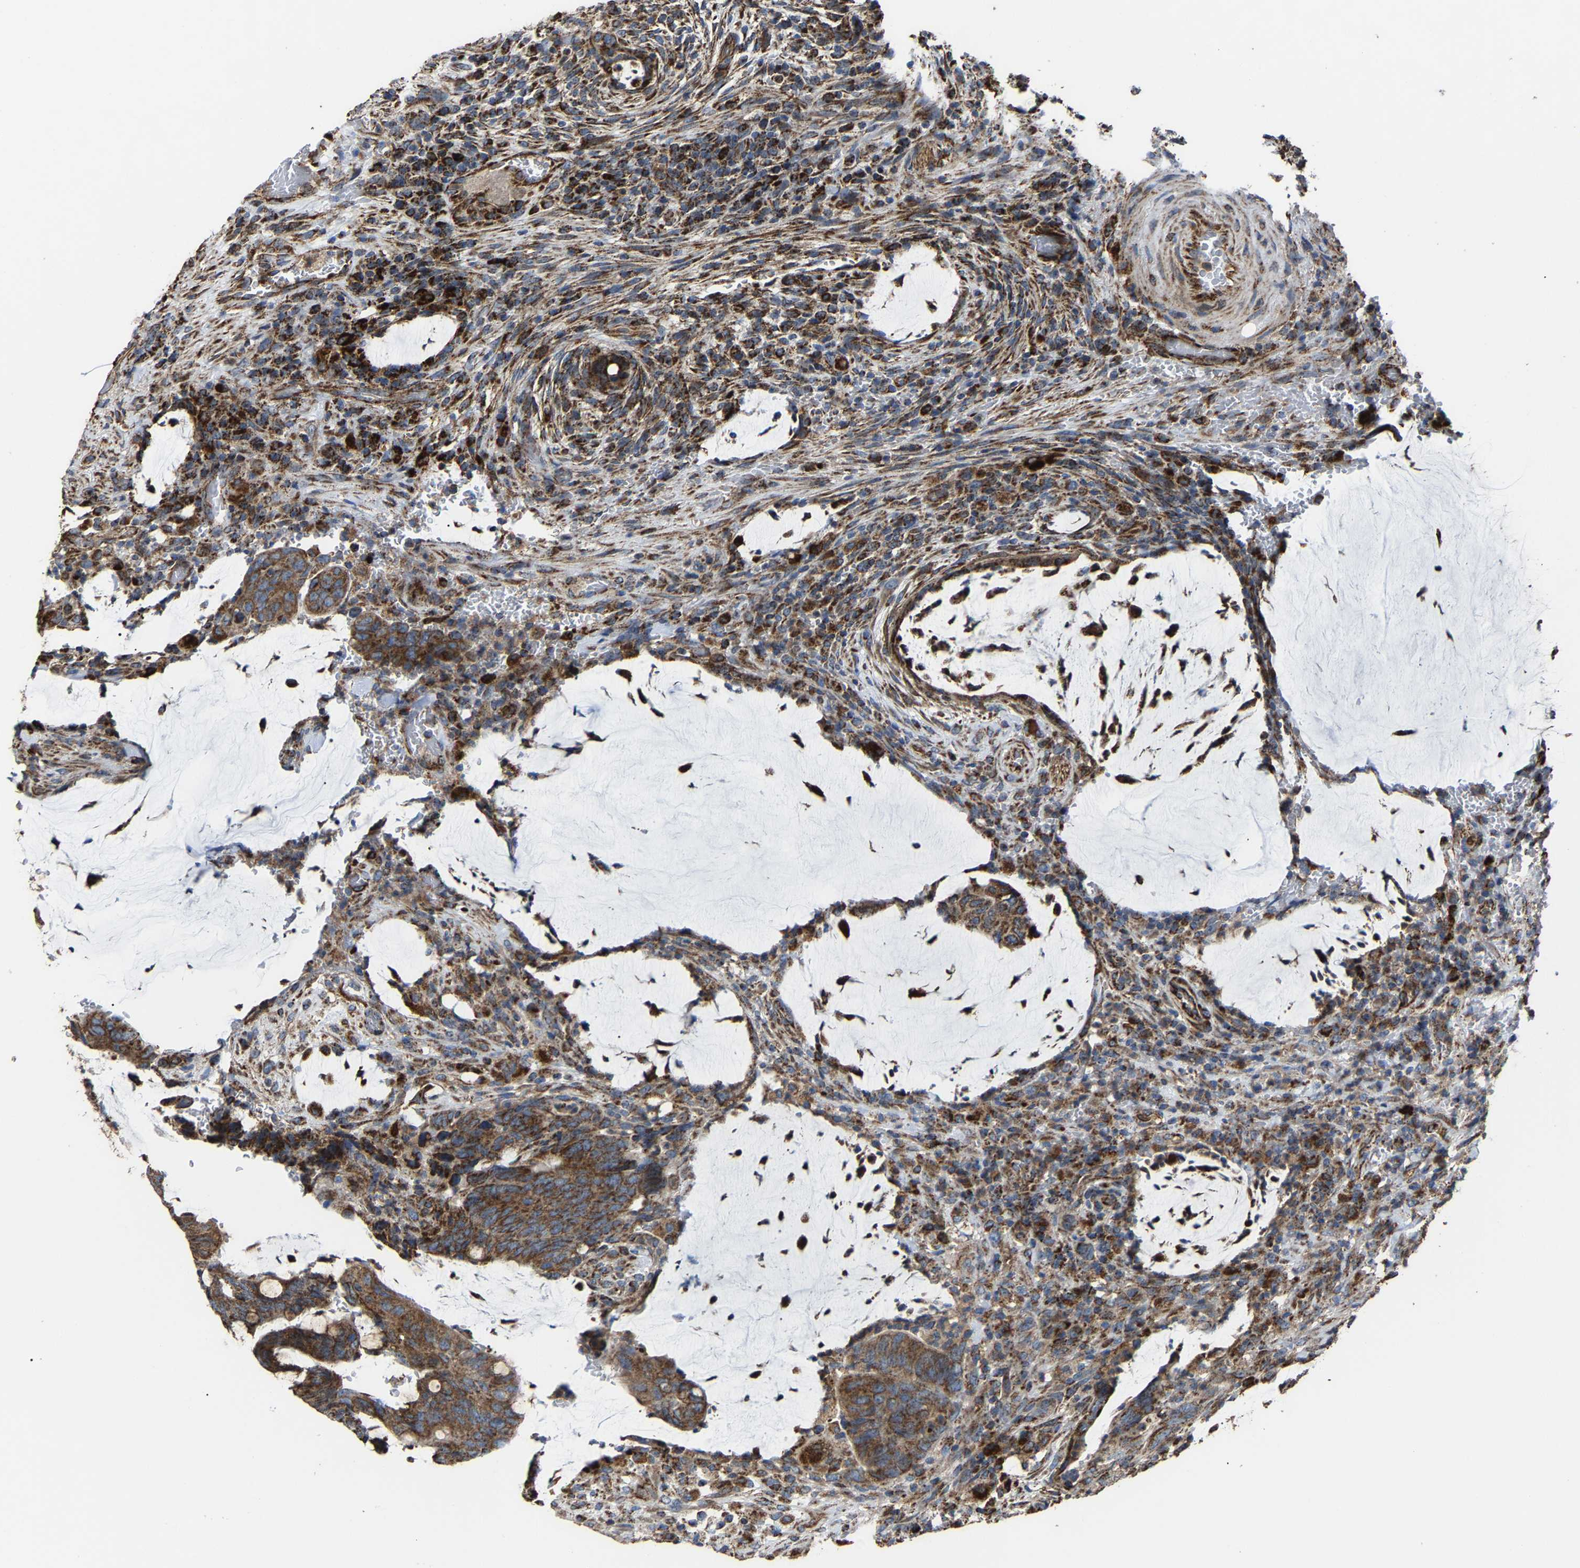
{"staining": {"intensity": "strong", "quantity": ">75%", "location": "cytoplasmic/membranous"}, "tissue": "colorectal cancer", "cell_type": "Tumor cells", "image_type": "cancer", "snomed": [{"axis": "morphology", "description": "Normal tissue, NOS"}, {"axis": "morphology", "description": "Adenocarcinoma, NOS"}, {"axis": "topography", "description": "Rectum"}, {"axis": "topography", "description": "Peripheral nerve tissue"}], "caption": "This histopathology image displays immunohistochemistry (IHC) staining of human colorectal adenocarcinoma, with high strong cytoplasmic/membranous staining in about >75% of tumor cells.", "gene": "NDUFV3", "patient": {"sex": "male", "age": 92}}